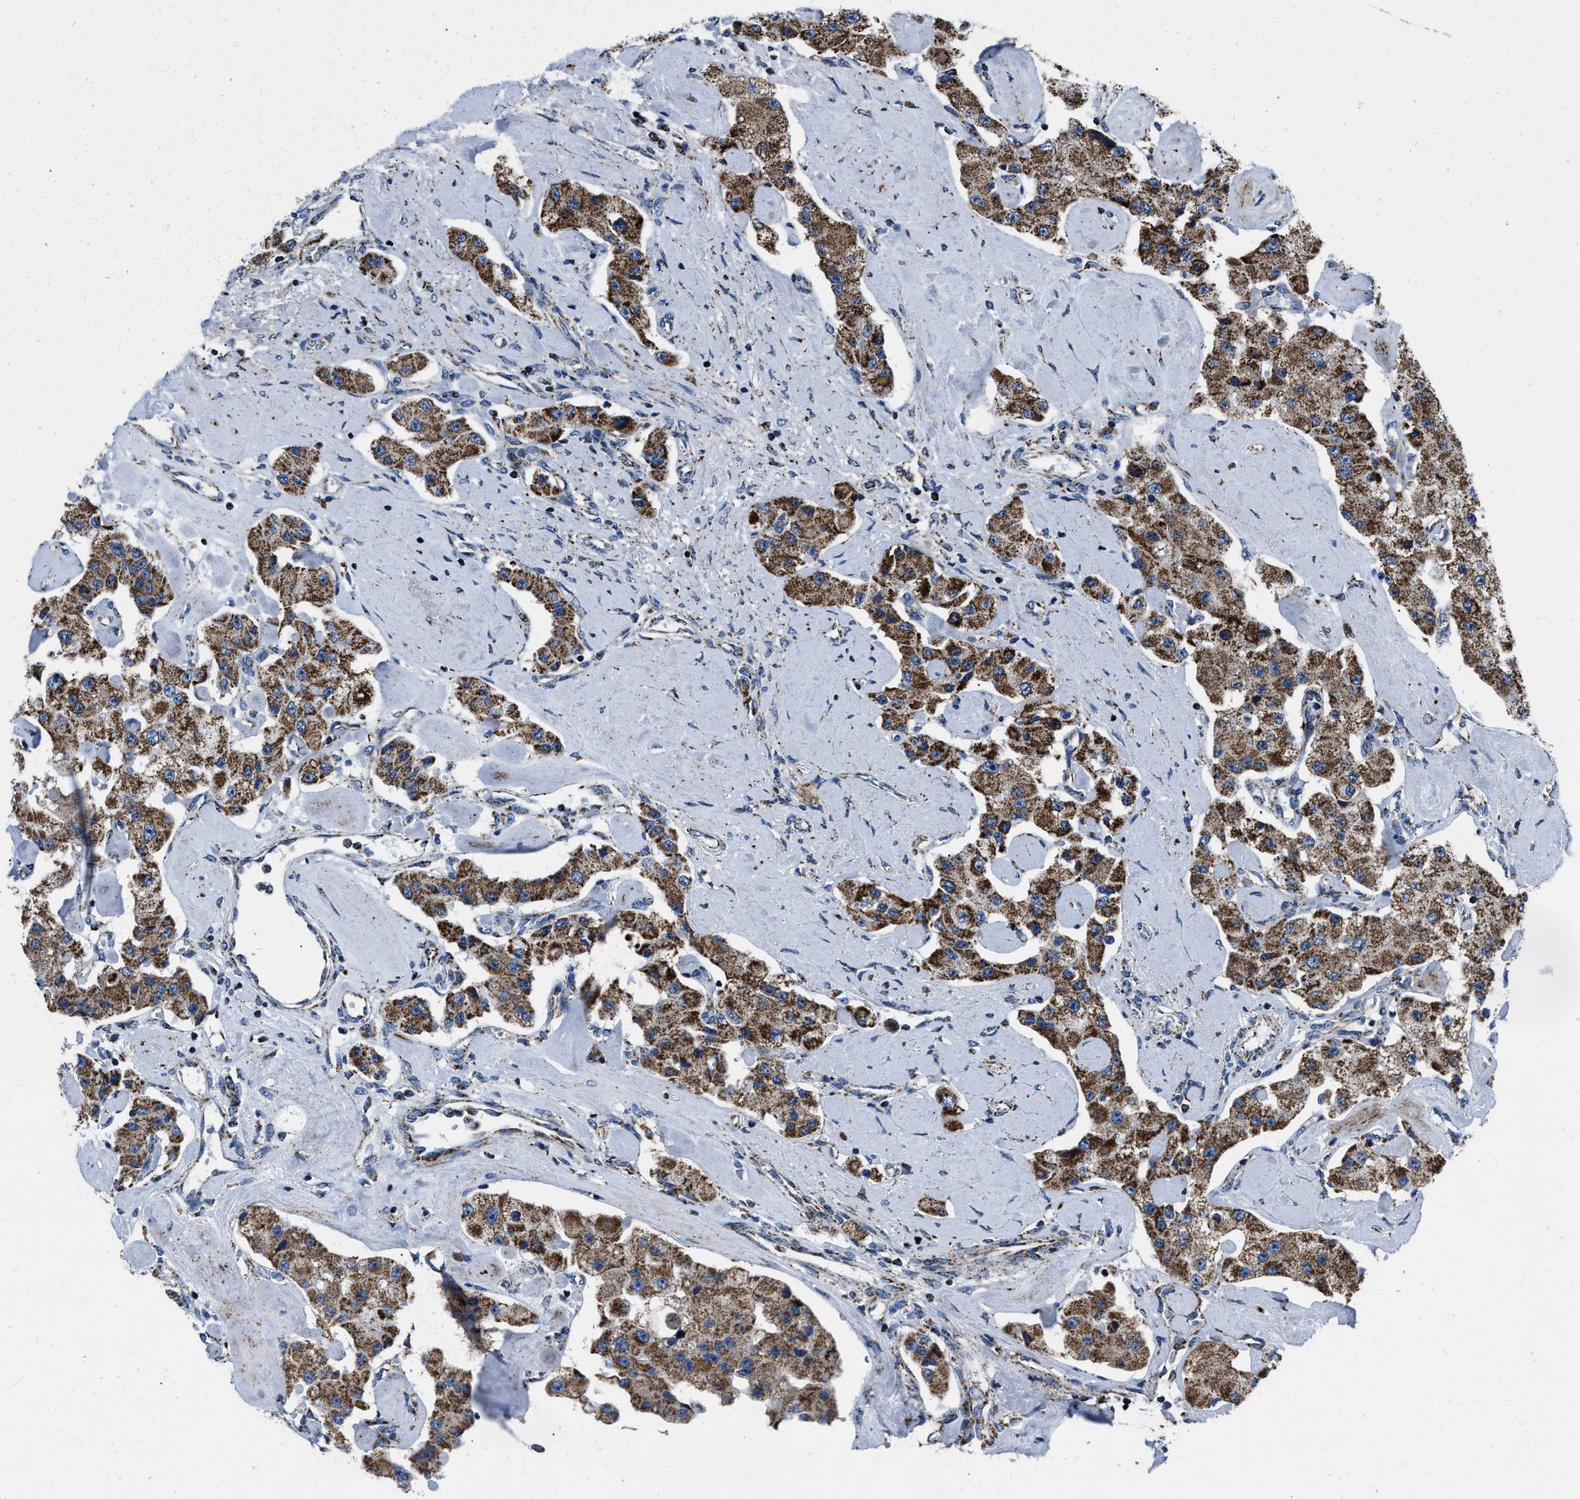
{"staining": {"intensity": "strong", "quantity": ">75%", "location": "cytoplasmic/membranous"}, "tissue": "carcinoid", "cell_type": "Tumor cells", "image_type": "cancer", "snomed": [{"axis": "morphology", "description": "Carcinoid, malignant, NOS"}, {"axis": "topography", "description": "Pancreas"}], "caption": "Malignant carcinoid stained for a protein (brown) shows strong cytoplasmic/membranous positive staining in about >75% of tumor cells.", "gene": "NSD3", "patient": {"sex": "male", "age": 41}}